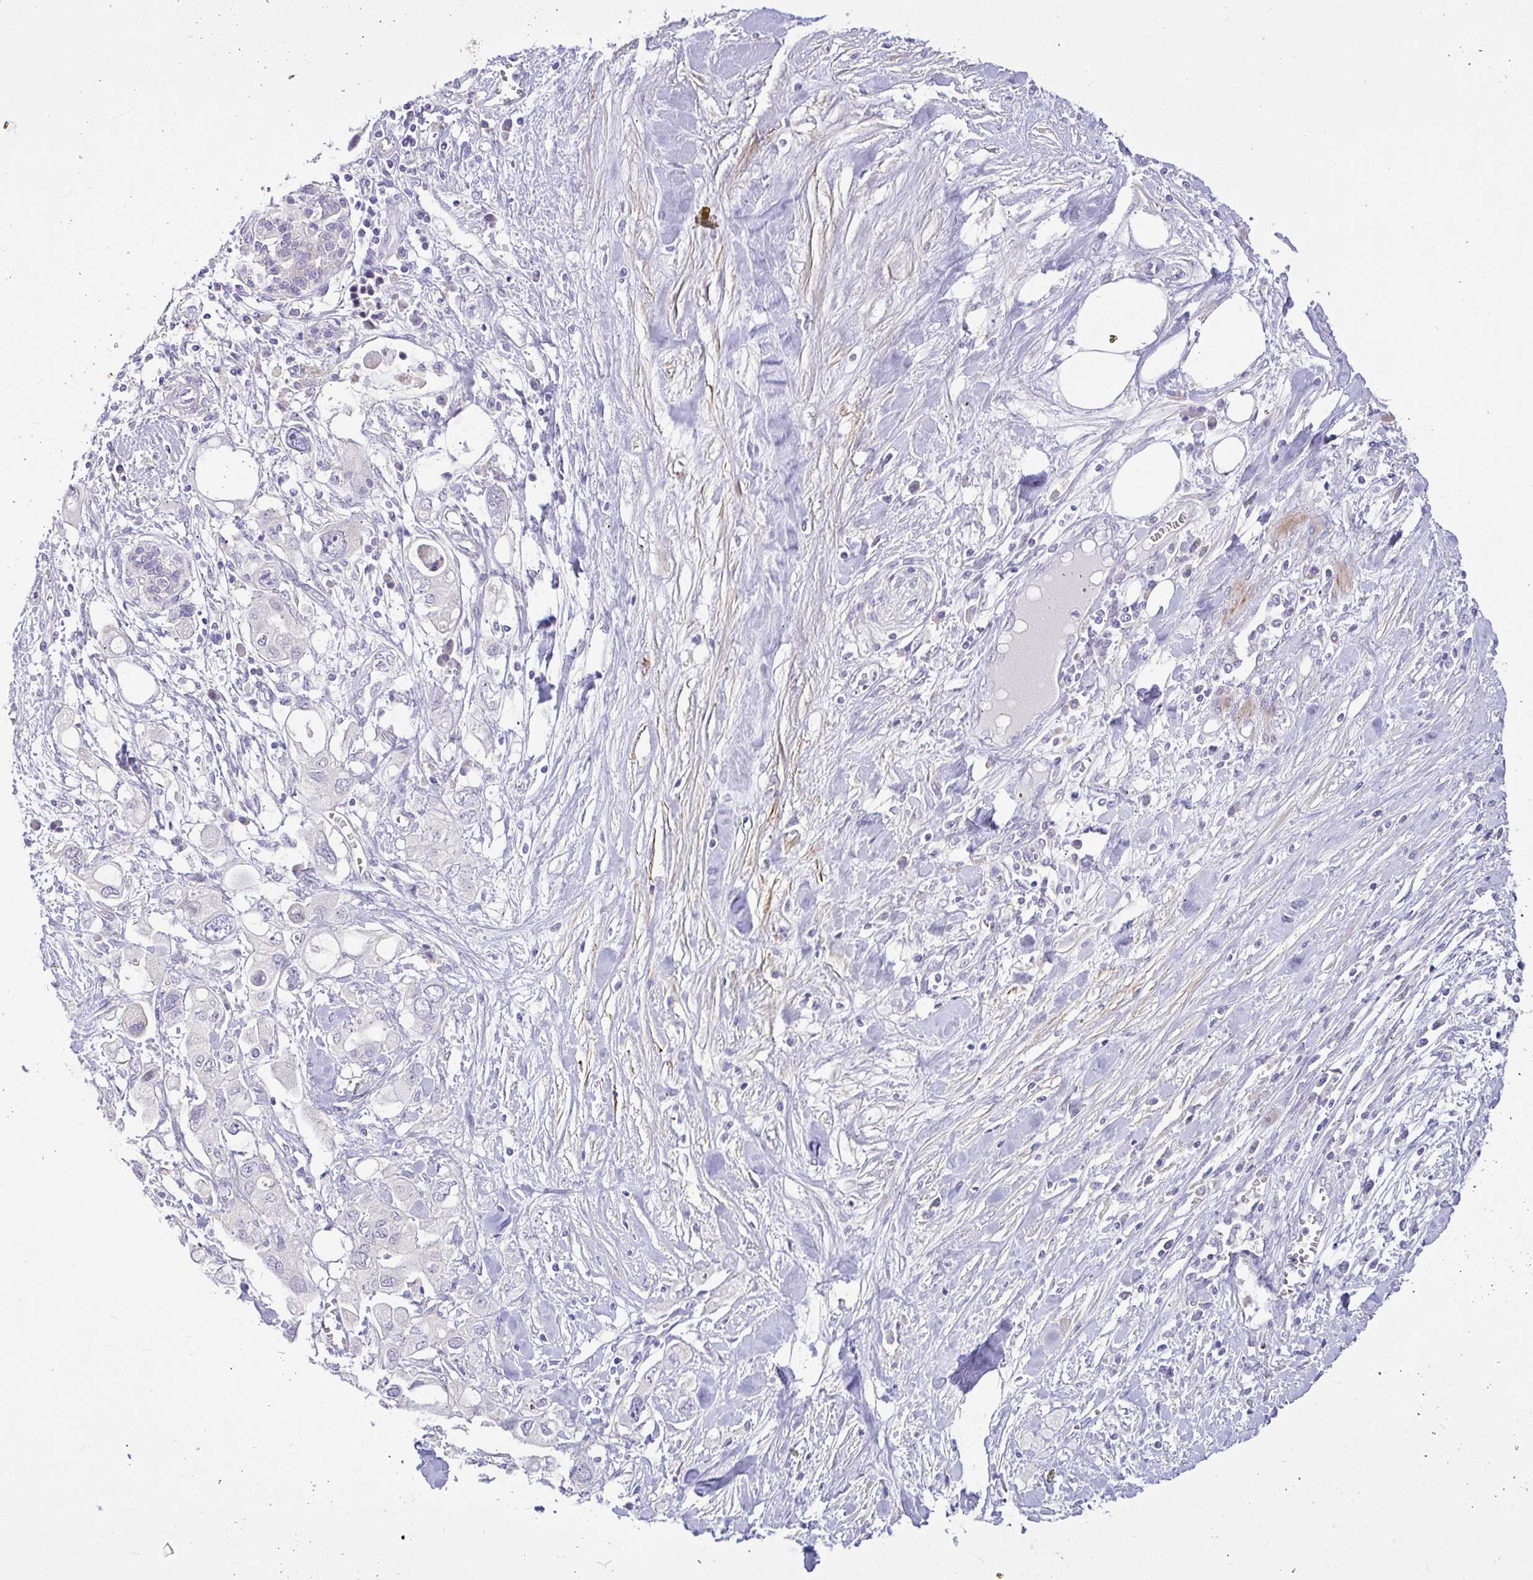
{"staining": {"intensity": "negative", "quantity": "none", "location": "none"}, "tissue": "pancreatic cancer", "cell_type": "Tumor cells", "image_type": "cancer", "snomed": [{"axis": "morphology", "description": "Adenocarcinoma, NOS"}, {"axis": "topography", "description": "Pancreas"}], "caption": "Immunohistochemical staining of adenocarcinoma (pancreatic) exhibits no significant expression in tumor cells. (DAB (3,3'-diaminobenzidine) immunohistochemistry with hematoxylin counter stain).", "gene": "MOCS1", "patient": {"sex": "female", "age": 56}}